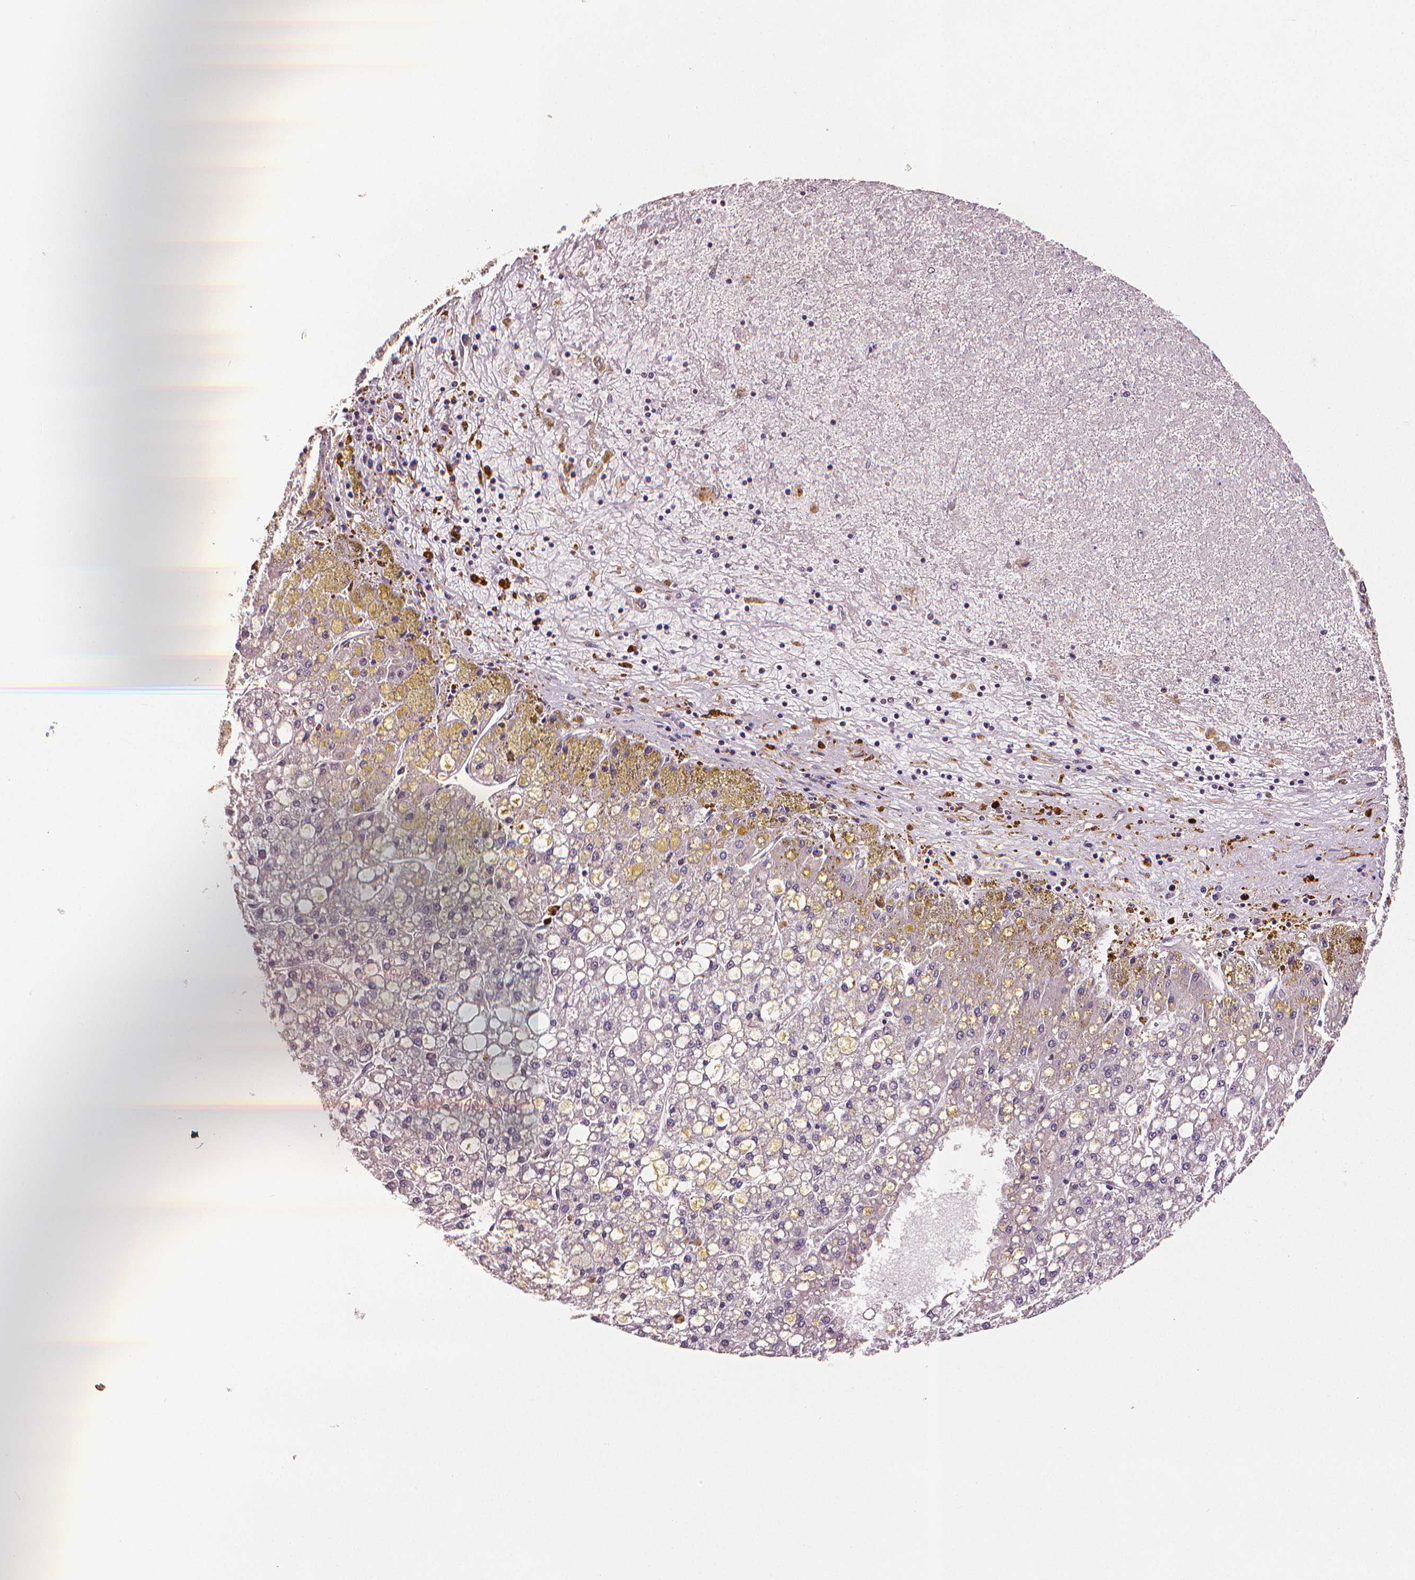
{"staining": {"intensity": "negative", "quantity": "none", "location": "none"}, "tissue": "liver cancer", "cell_type": "Tumor cells", "image_type": "cancer", "snomed": [{"axis": "morphology", "description": "Carcinoma, Hepatocellular, NOS"}, {"axis": "topography", "description": "Liver"}], "caption": "IHC of human liver hepatocellular carcinoma displays no expression in tumor cells.", "gene": "STAT3", "patient": {"sex": "male", "age": 67}}